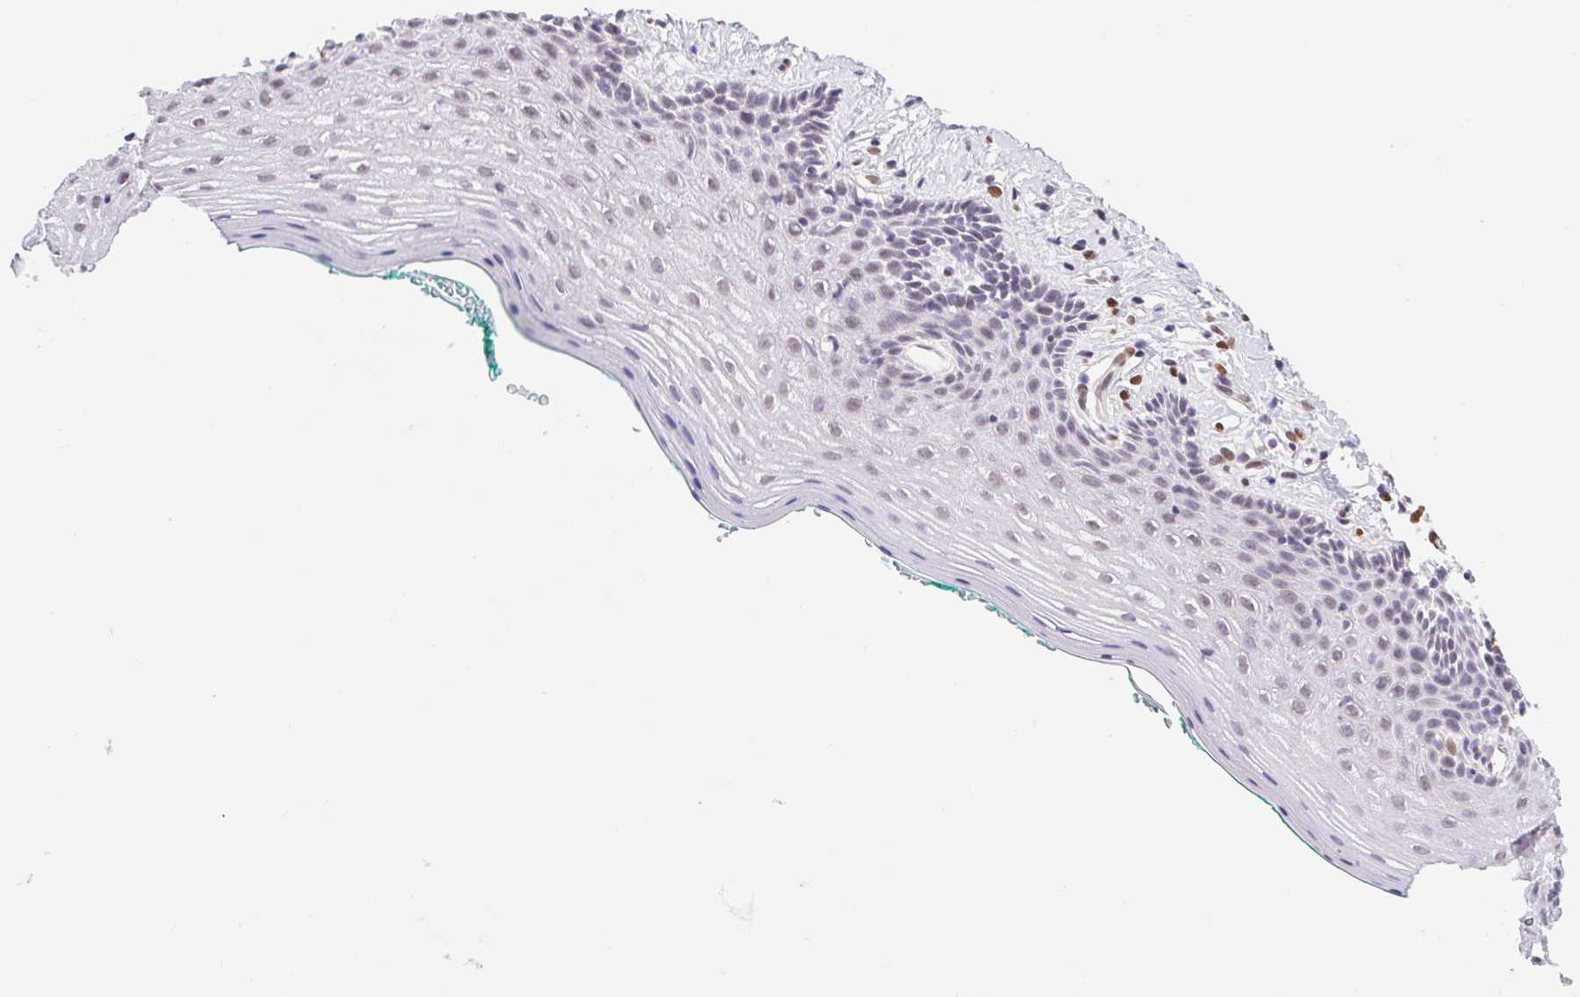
{"staining": {"intensity": "weak", "quantity": "<25%", "location": "nuclear"}, "tissue": "vagina", "cell_type": "Squamous epithelial cells", "image_type": "normal", "snomed": [{"axis": "morphology", "description": "Normal tissue, NOS"}, {"axis": "topography", "description": "Vagina"}], "caption": "Immunohistochemical staining of benign vagina displays no significant expression in squamous epithelial cells. (DAB IHC with hematoxylin counter stain).", "gene": "CAND1", "patient": {"sex": "female", "age": 42}}